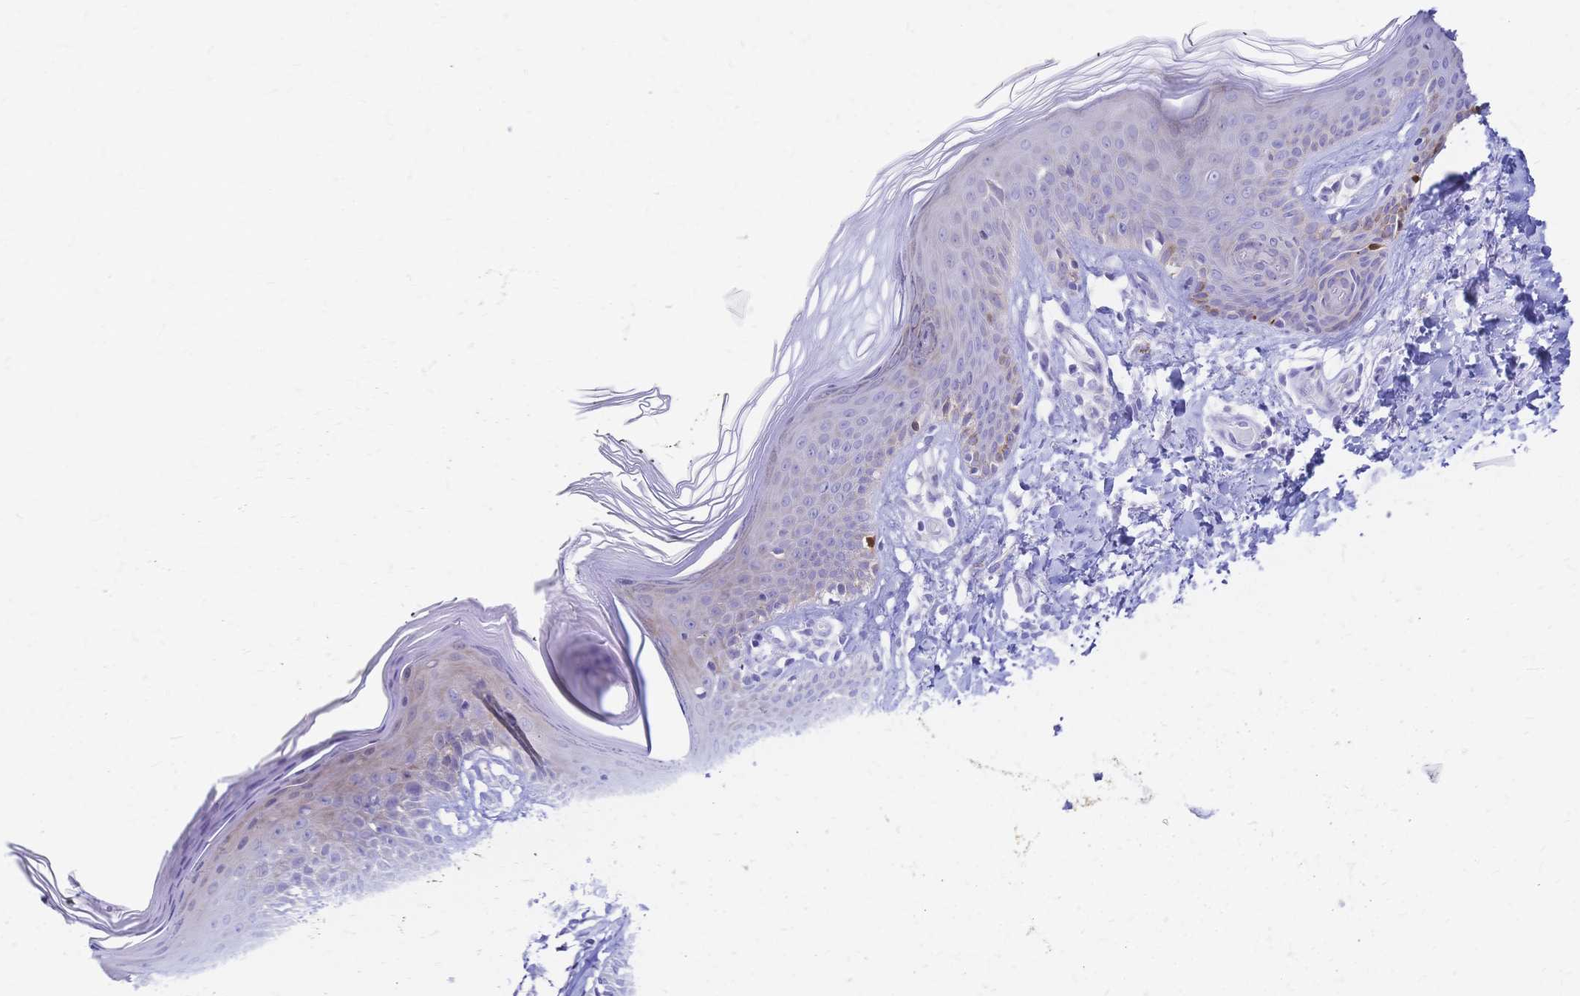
{"staining": {"intensity": "negative", "quantity": "none", "location": "none"}, "tissue": "skin", "cell_type": "Fibroblasts", "image_type": "normal", "snomed": [{"axis": "morphology", "description": "Normal tissue, NOS"}, {"axis": "topography", "description": "Skin"}, {"axis": "topography", "description": "Peripheral nerve tissue"}], "caption": "Protein analysis of benign skin shows no significant staining in fibroblasts. (DAB (3,3'-diaminobenzidine) immunohistochemistry (IHC) with hematoxylin counter stain).", "gene": "GRB7", "patient": {"sex": "female", "age": 45}}